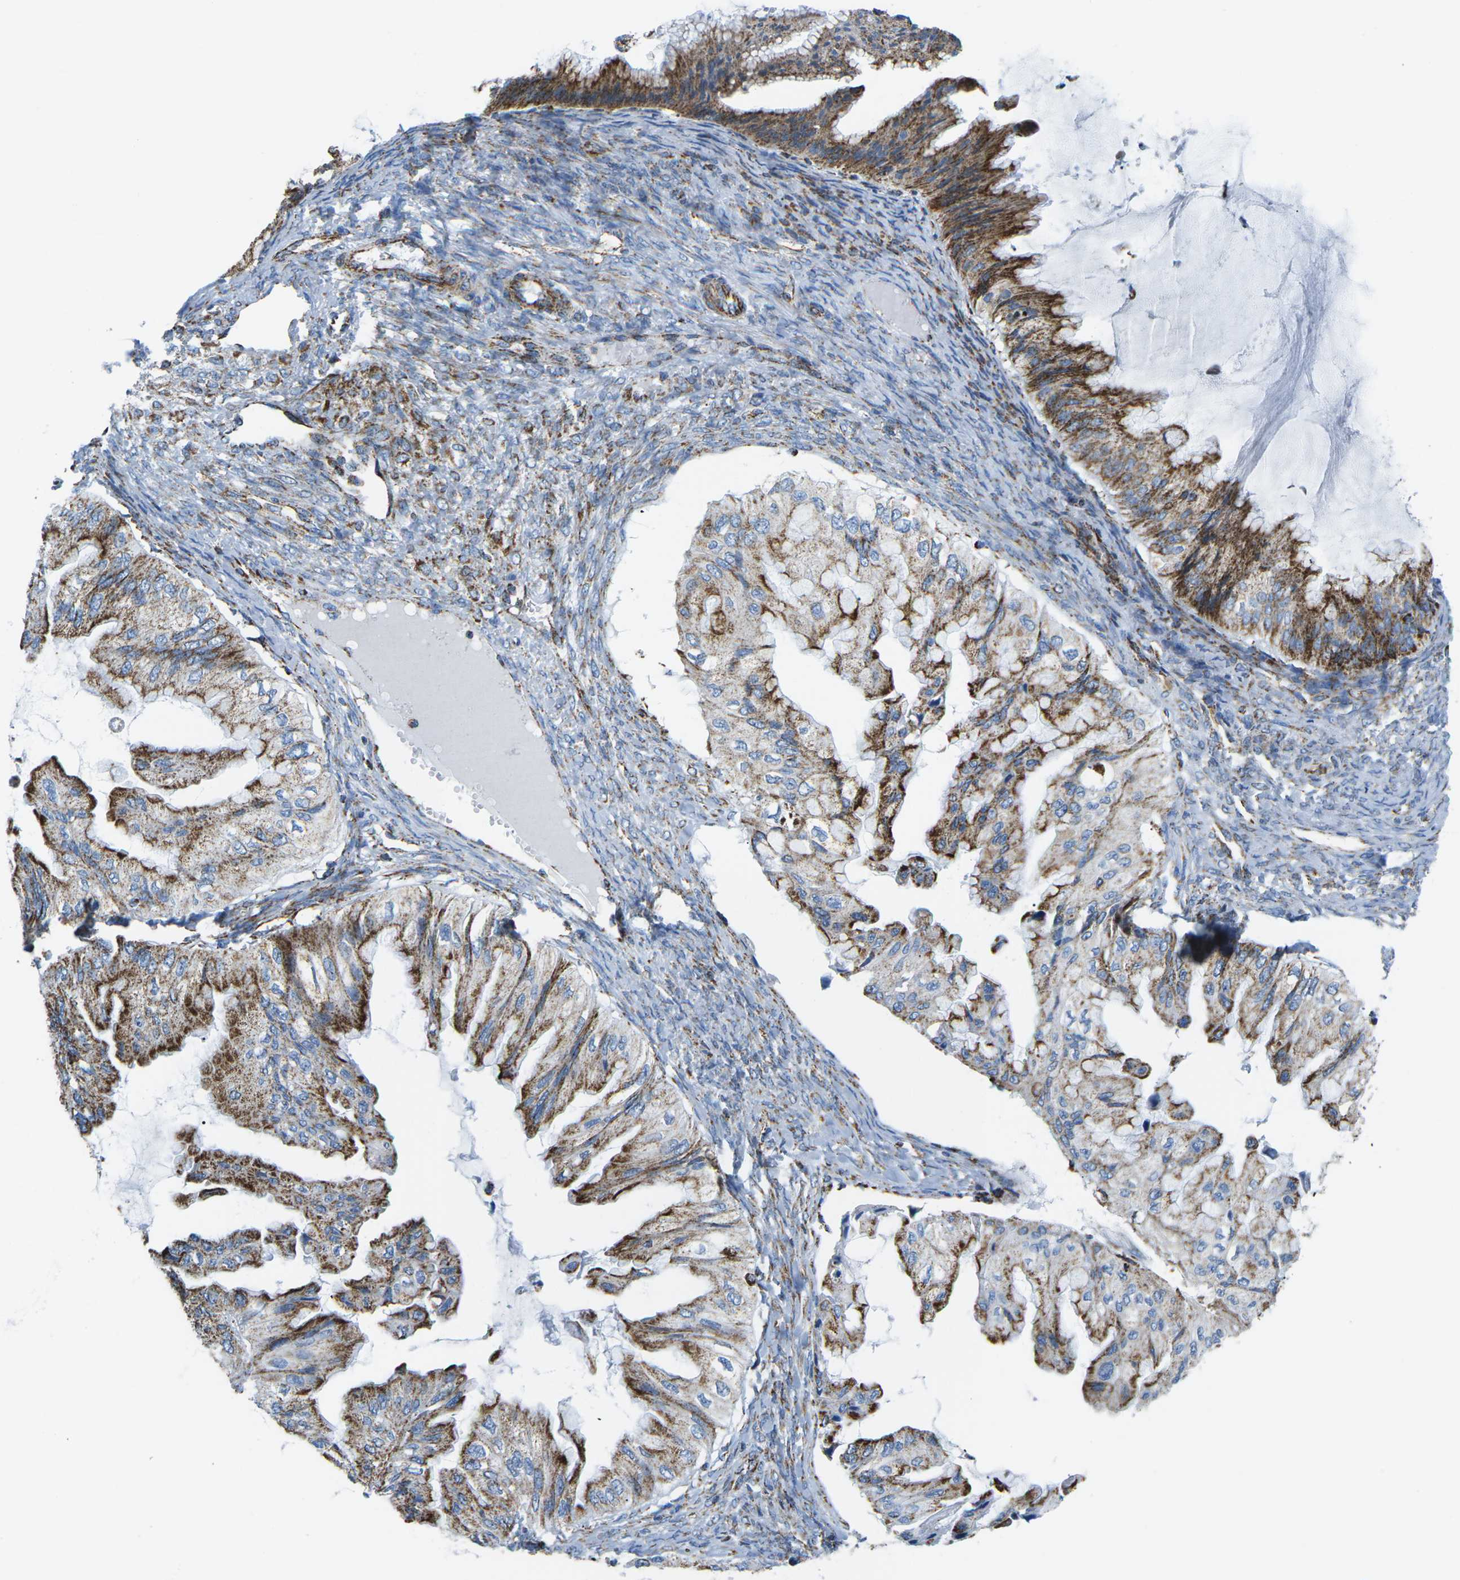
{"staining": {"intensity": "strong", "quantity": ">75%", "location": "cytoplasmic/membranous"}, "tissue": "ovarian cancer", "cell_type": "Tumor cells", "image_type": "cancer", "snomed": [{"axis": "morphology", "description": "Cystadenocarcinoma, mucinous, NOS"}, {"axis": "topography", "description": "Ovary"}], "caption": "Immunohistochemistry histopathology image of neoplastic tissue: mucinous cystadenocarcinoma (ovarian) stained using immunohistochemistry (IHC) displays high levels of strong protein expression localized specifically in the cytoplasmic/membranous of tumor cells, appearing as a cytoplasmic/membranous brown color.", "gene": "COX6C", "patient": {"sex": "female", "age": 61}}